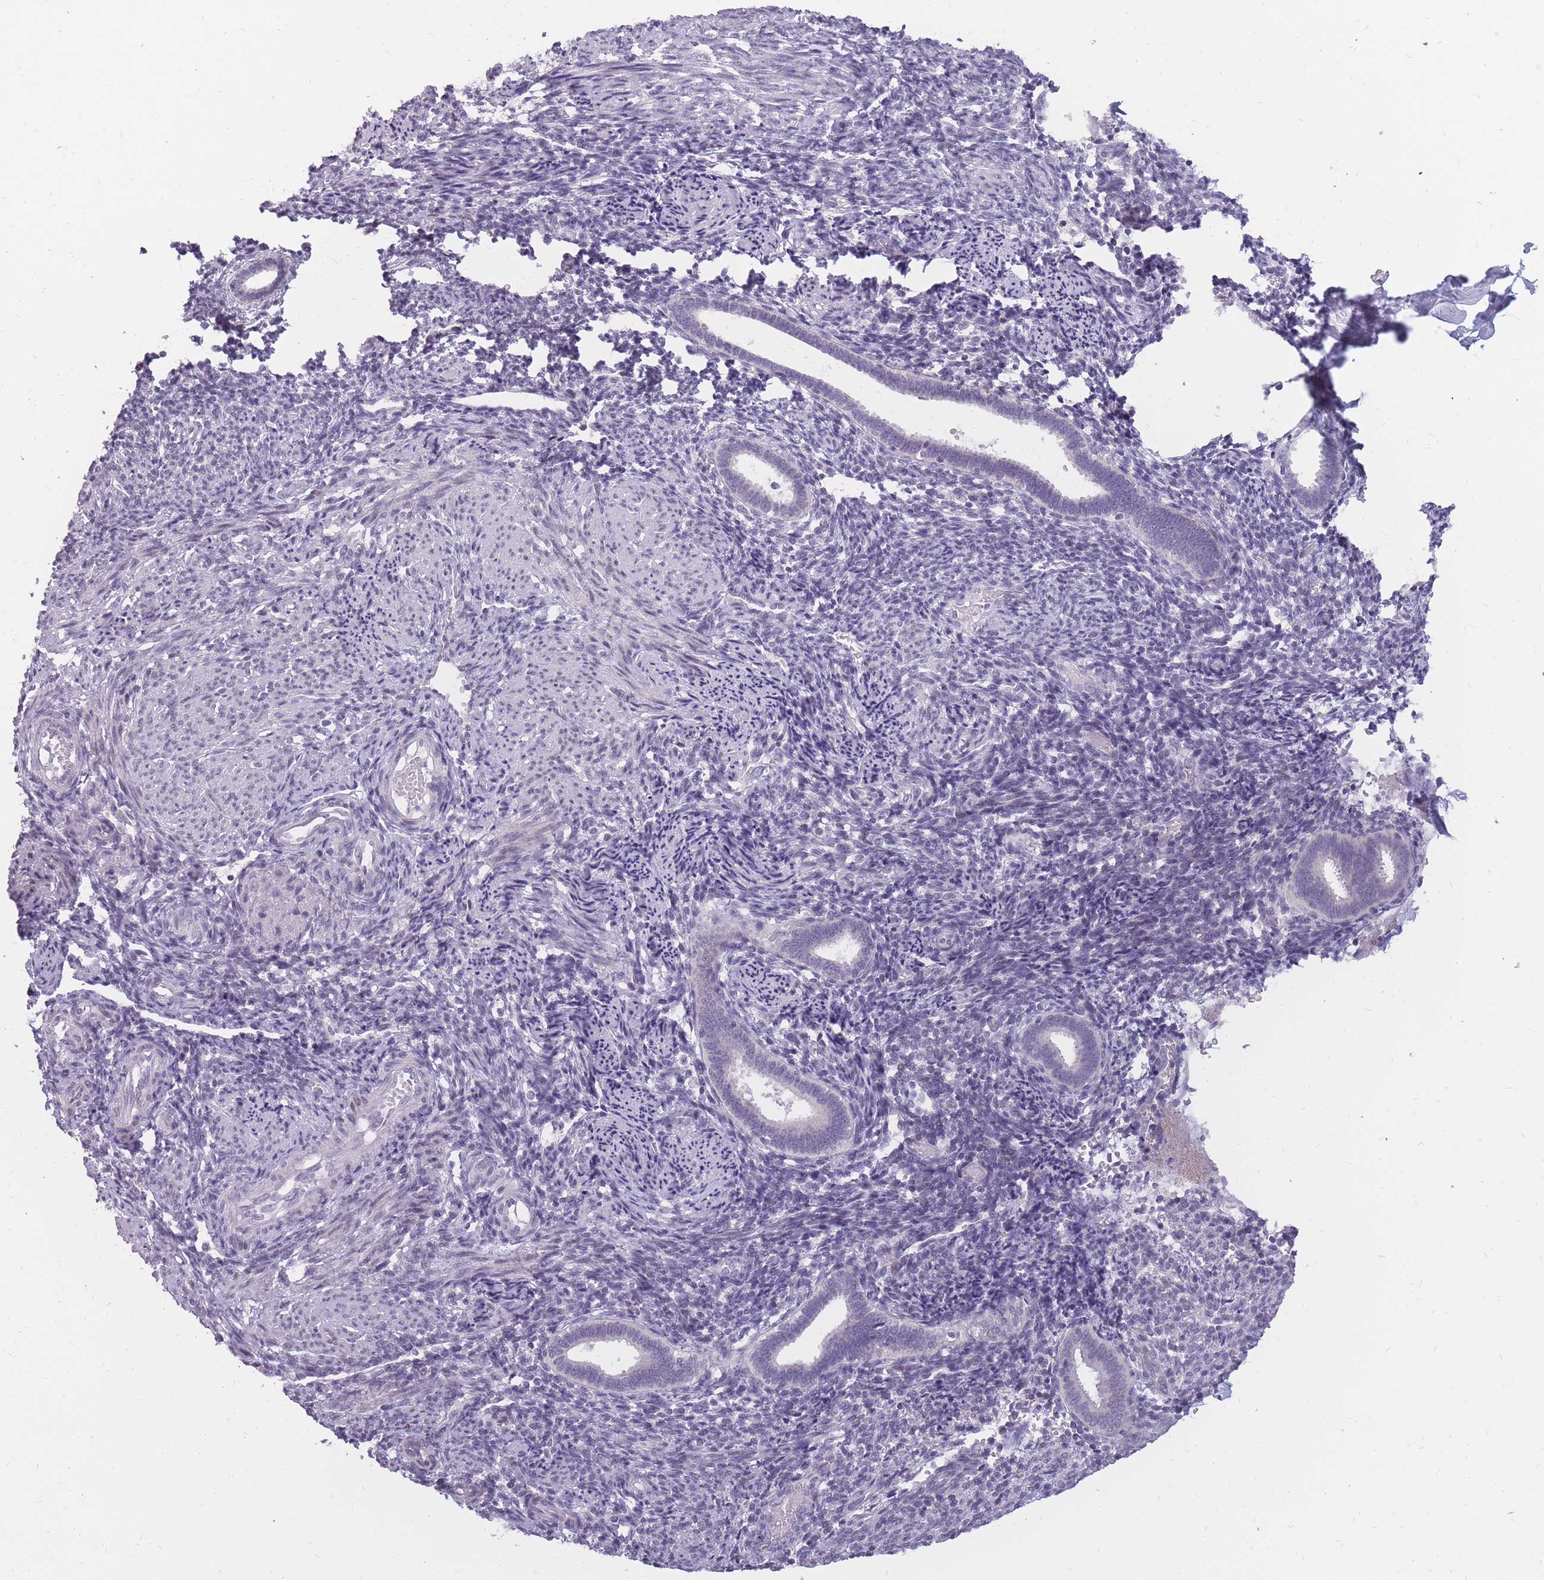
{"staining": {"intensity": "negative", "quantity": "none", "location": "none"}, "tissue": "endometrium", "cell_type": "Cells in endometrial stroma", "image_type": "normal", "snomed": [{"axis": "morphology", "description": "Normal tissue, NOS"}, {"axis": "topography", "description": "Endometrium"}], "caption": "Benign endometrium was stained to show a protein in brown. There is no significant positivity in cells in endometrial stroma. Nuclei are stained in blue.", "gene": "POM121C", "patient": {"sex": "female", "age": 32}}